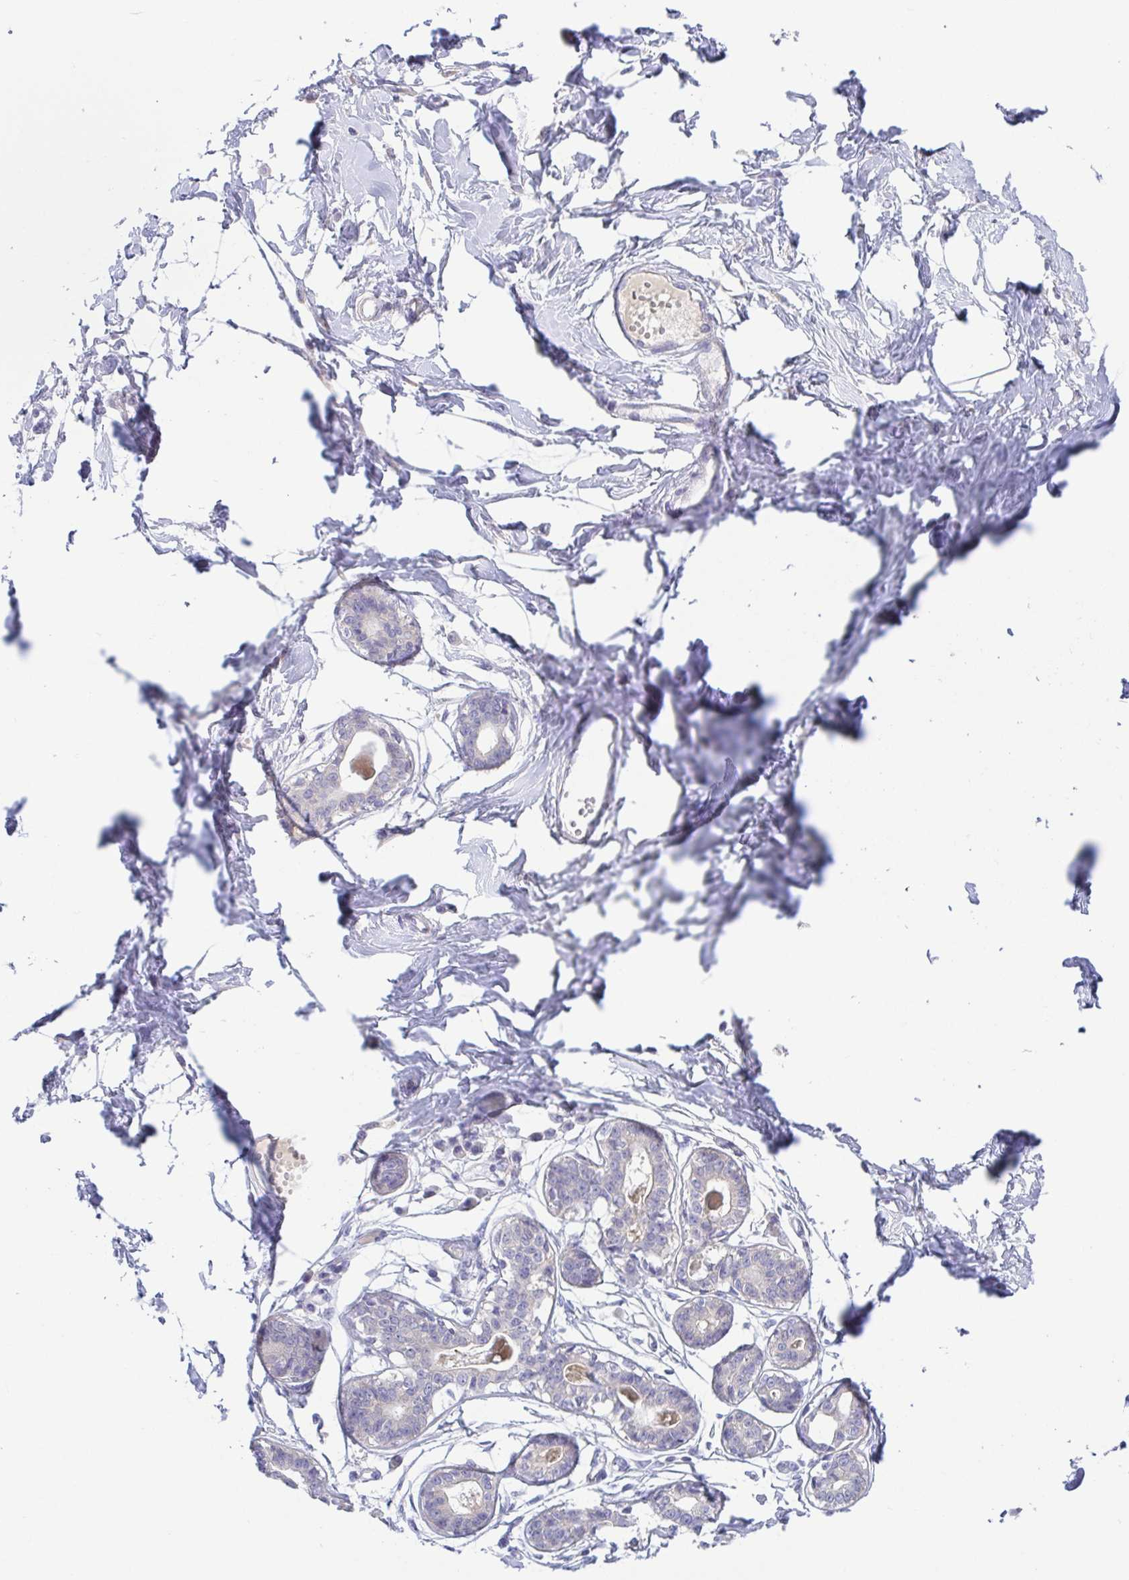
{"staining": {"intensity": "negative", "quantity": "none", "location": "none"}, "tissue": "breast", "cell_type": "Adipocytes", "image_type": "normal", "snomed": [{"axis": "morphology", "description": "Normal tissue, NOS"}, {"axis": "topography", "description": "Breast"}], "caption": "Breast stained for a protein using immunohistochemistry (IHC) displays no expression adipocytes.", "gene": "A1BG", "patient": {"sex": "female", "age": 45}}